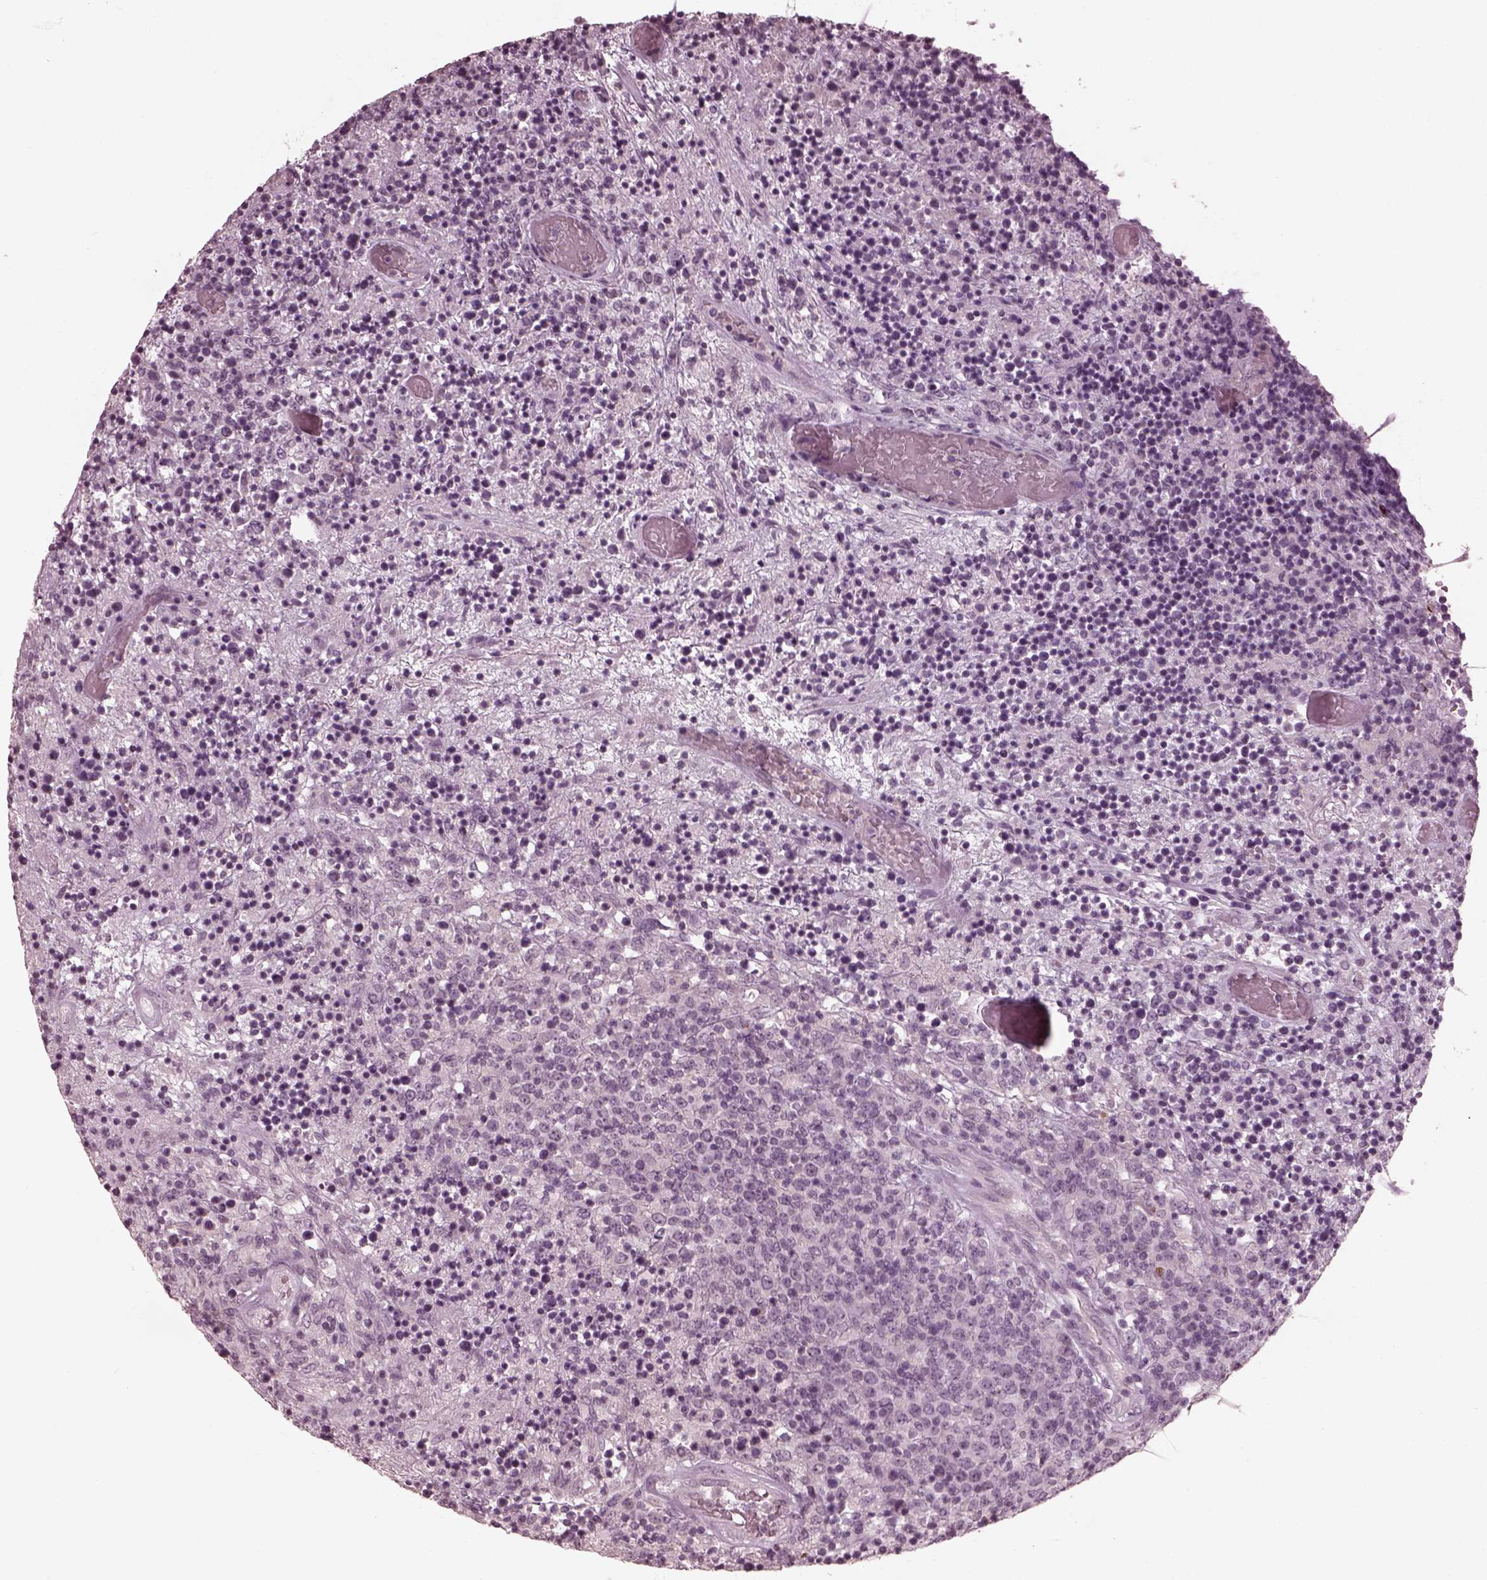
{"staining": {"intensity": "negative", "quantity": "none", "location": "none"}, "tissue": "lymphoma", "cell_type": "Tumor cells", "image_type": "cancer", "snomed": [{"axis": "morphology", "description": "Malignant lymphoma, non-Hodgkin's type, High grade"}, {"axis": "topography", "description": "Lung"}], "caption": "Tumor cells show no significant protein expression in lymphoma.", "gene": "CCDC170", "patient": {"sex": "male", "age": 79}}